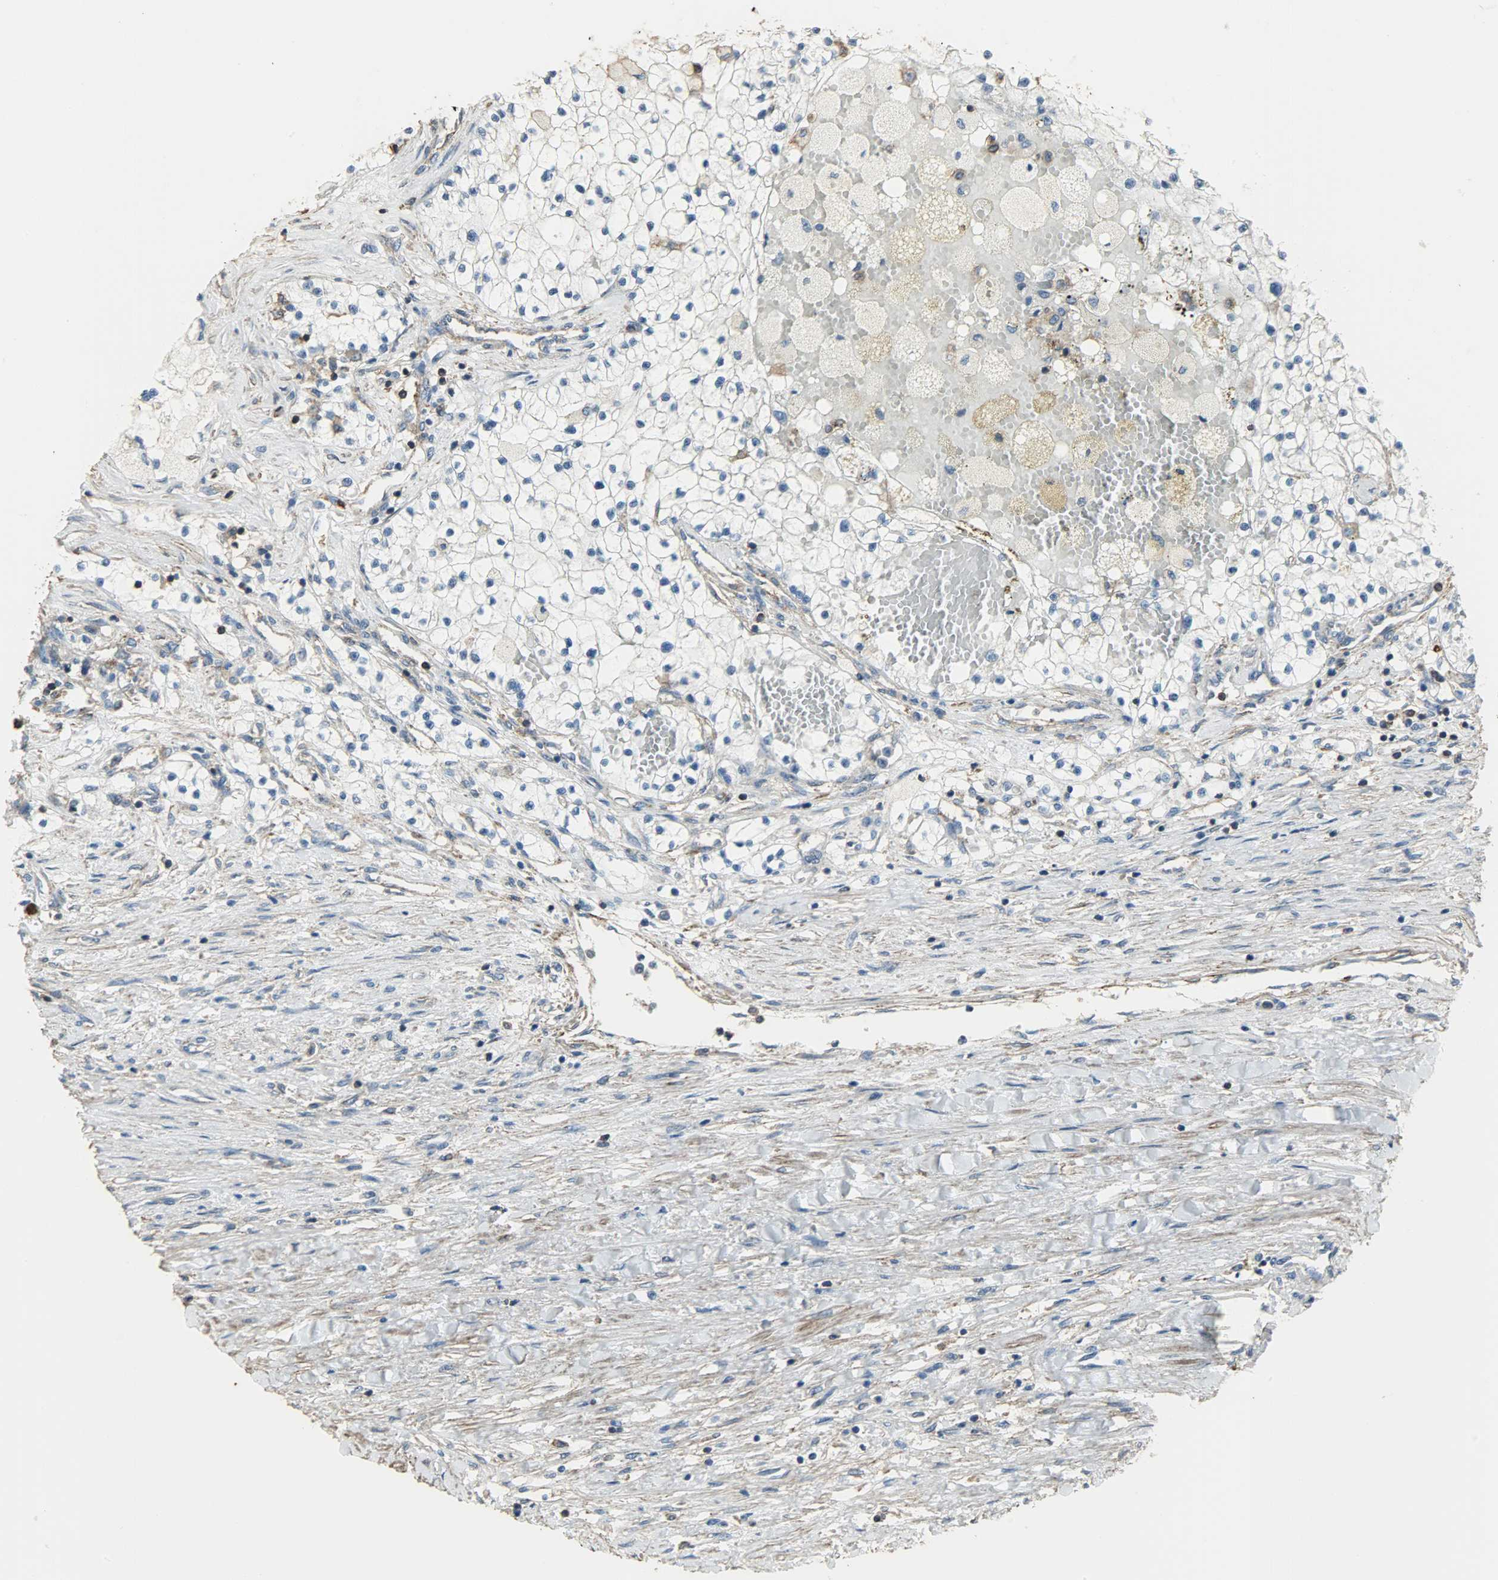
{"staining": {"intensity": "weak", "quantity": ">75%", "location": "cytoplasmic/membranous"}, "tissue": "renal cancer", "cell_type": "Tumor cells", "image_type": "cancer", "snomed": [{"axis": "morphology", "description": "Adenocarcinoma, NOS"}, {"axis": "topography", "description": "Kidney"}], "caption": "Weak cytoplasmic/membranous protein positivity is present in approximately >75% of tumor cells in renal adenocarcinoma.", "gene": "DNAJA4", "patient": {"sex": "male", "age": 68}}